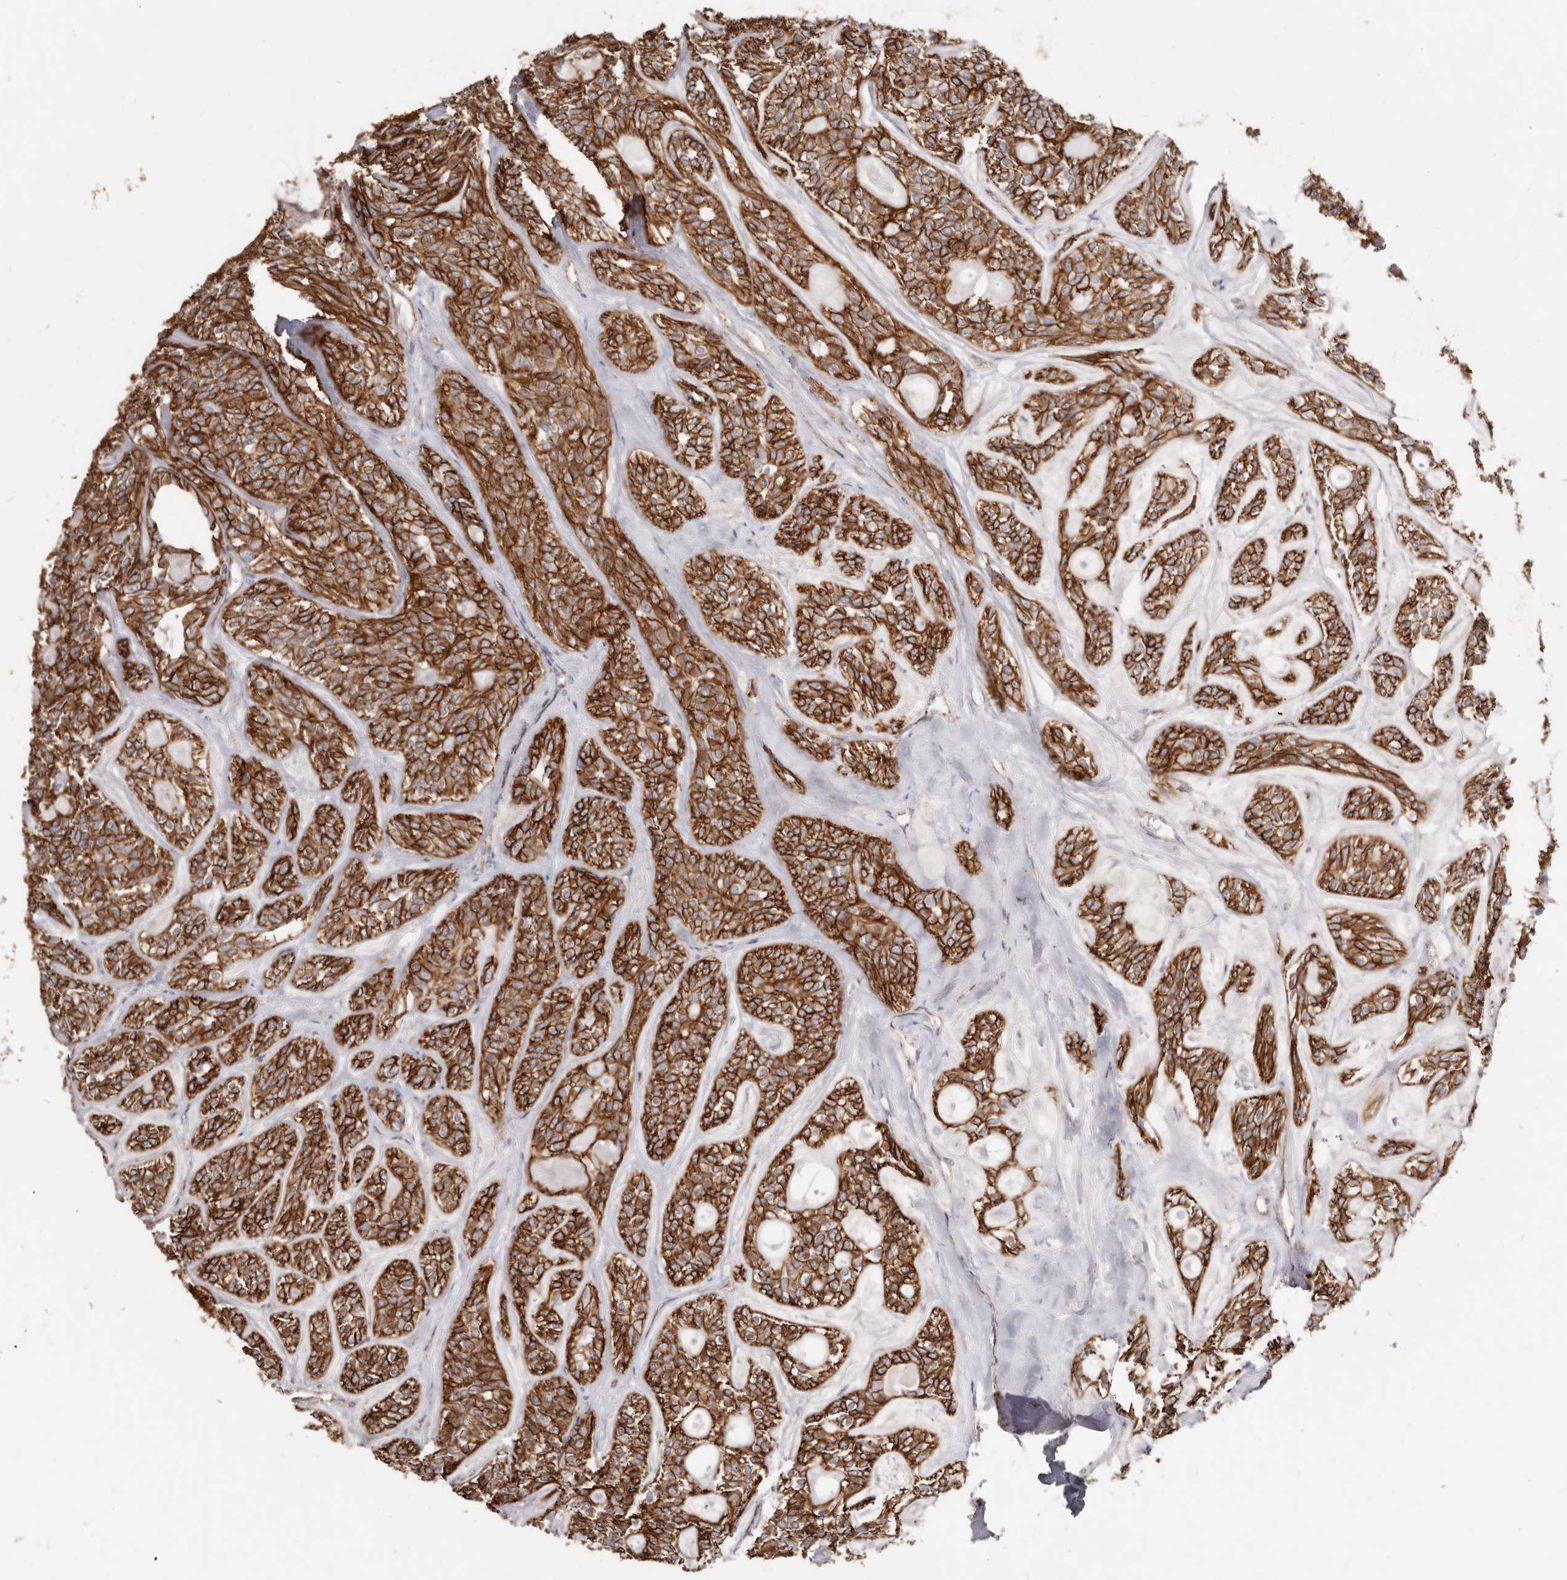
{"staining": {"intensity": "strong", "quantity": ">75%", "location": "cytoplasmic/membranous"}, "tissue": "head and neck cancer", "cell_type": "Tumor cells", "image_type": "cancer", "snomed": [{"axis": "morphology", "description": "Adenocarcinoma, NOS"}, {"axis": "topography", "description": "Head-Neck"}], "caption": "A brown stain highlights strong cytoplasmic/membranous expression of a protein in head and neck cancer (adenocarcinoma) tumor cells.", "gene": "CTNNB1", "patient": {"sex": "male", "age": 66}}